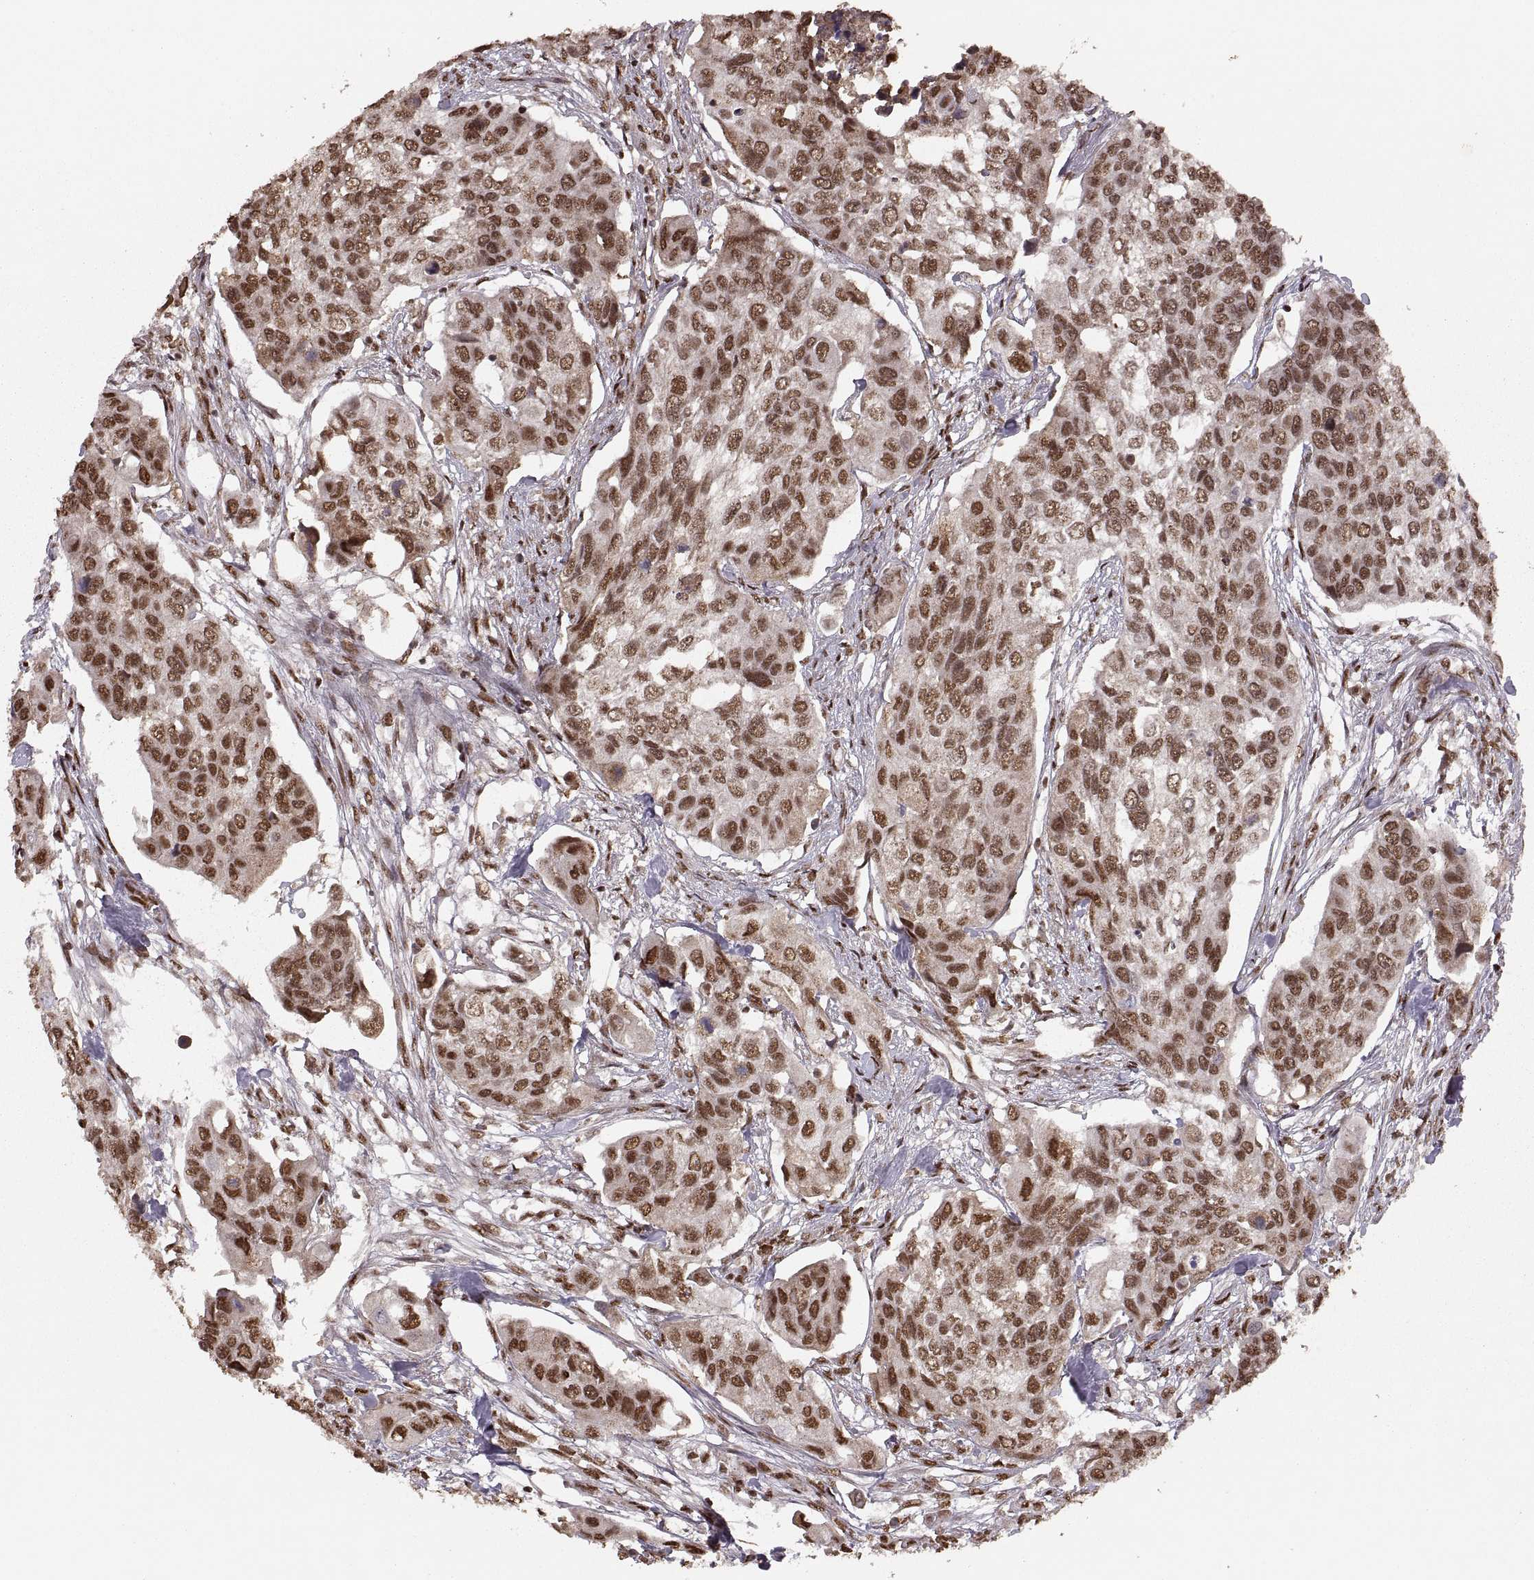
{"staining": {"intensity": "strong", "quantity": ">75%", "location": "nuclear"}, "tissue": "urothelial cancer", "cell_type": "Tumor cells", "image_type": "cancer", "snomed": [{"axis": "morphology", "description": "Urothelial carcinoma, High grade"}, {"axis": "topography", "description": "Urinary bladder"}], "caption": "This image reveals urothelial cancer stained with IHC to label a protein in brown. The nuclear of tumor cells show strong positivity for the protein. Nuclei are counter-stained blue.", "gene": "RFT1", "patient": {"sex": "male", "age": 60}}